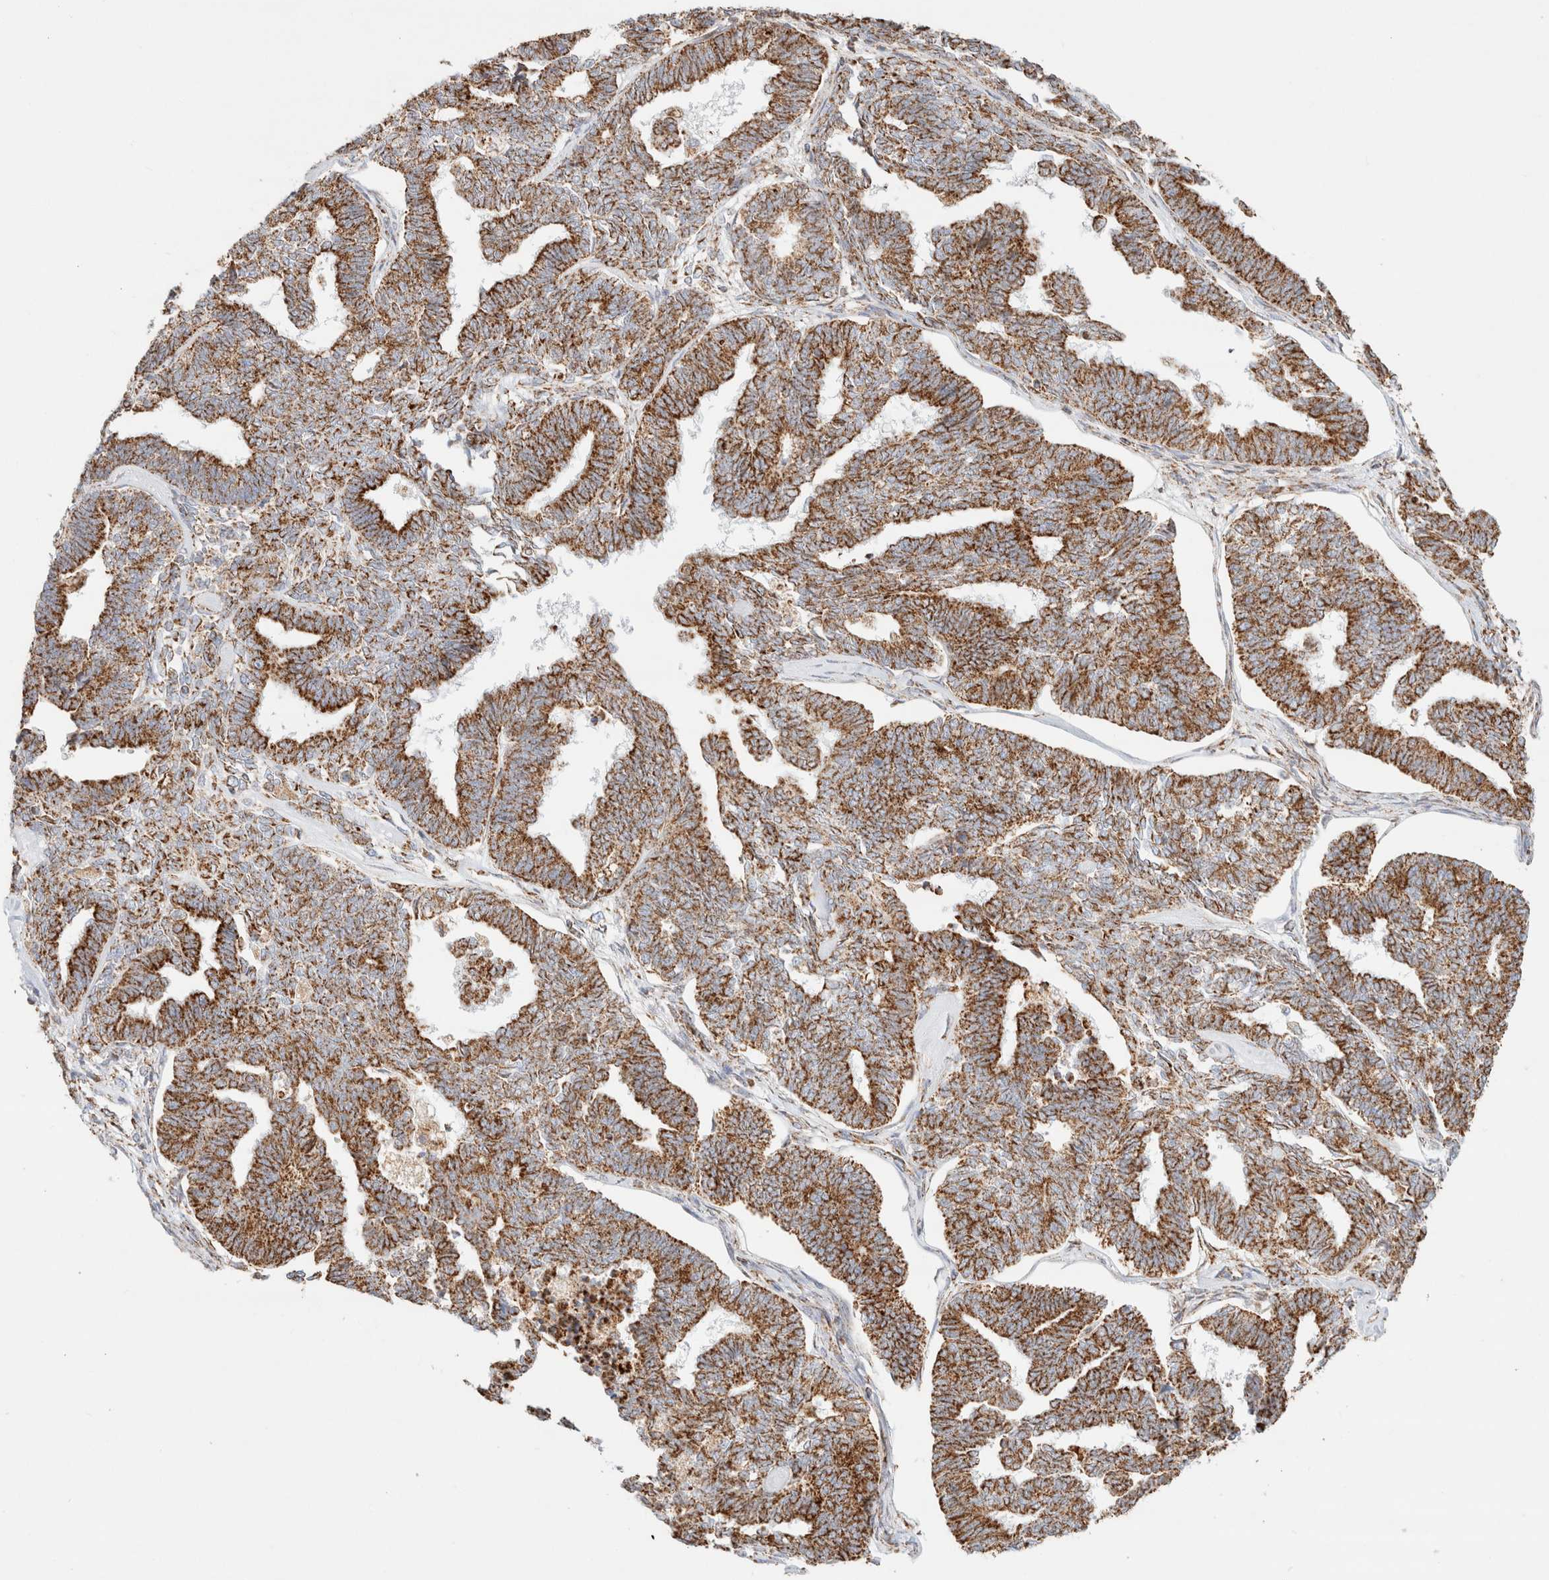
{"staining": {"intensity": "strong", "quantity": ">75%", "location": "cytoplasmic/membranous"}, "tissue": "endometrial cancer", "cell_type": "Tumor cells", "image_type": "cancer", "snomed": [{"axis": "morphology", "description": "Adenocarcinoma, NOS"}, {"axis": "topography", "description": "Endometrium"}], "caption": "A histopathology image of human endometrial adenocarcinoma stained for a protein exhibits strong cytoplasmic/membranous brown staining in tumor cells.", "gene": "PHB2", "patient": {"sex": "female", "age": 70}}